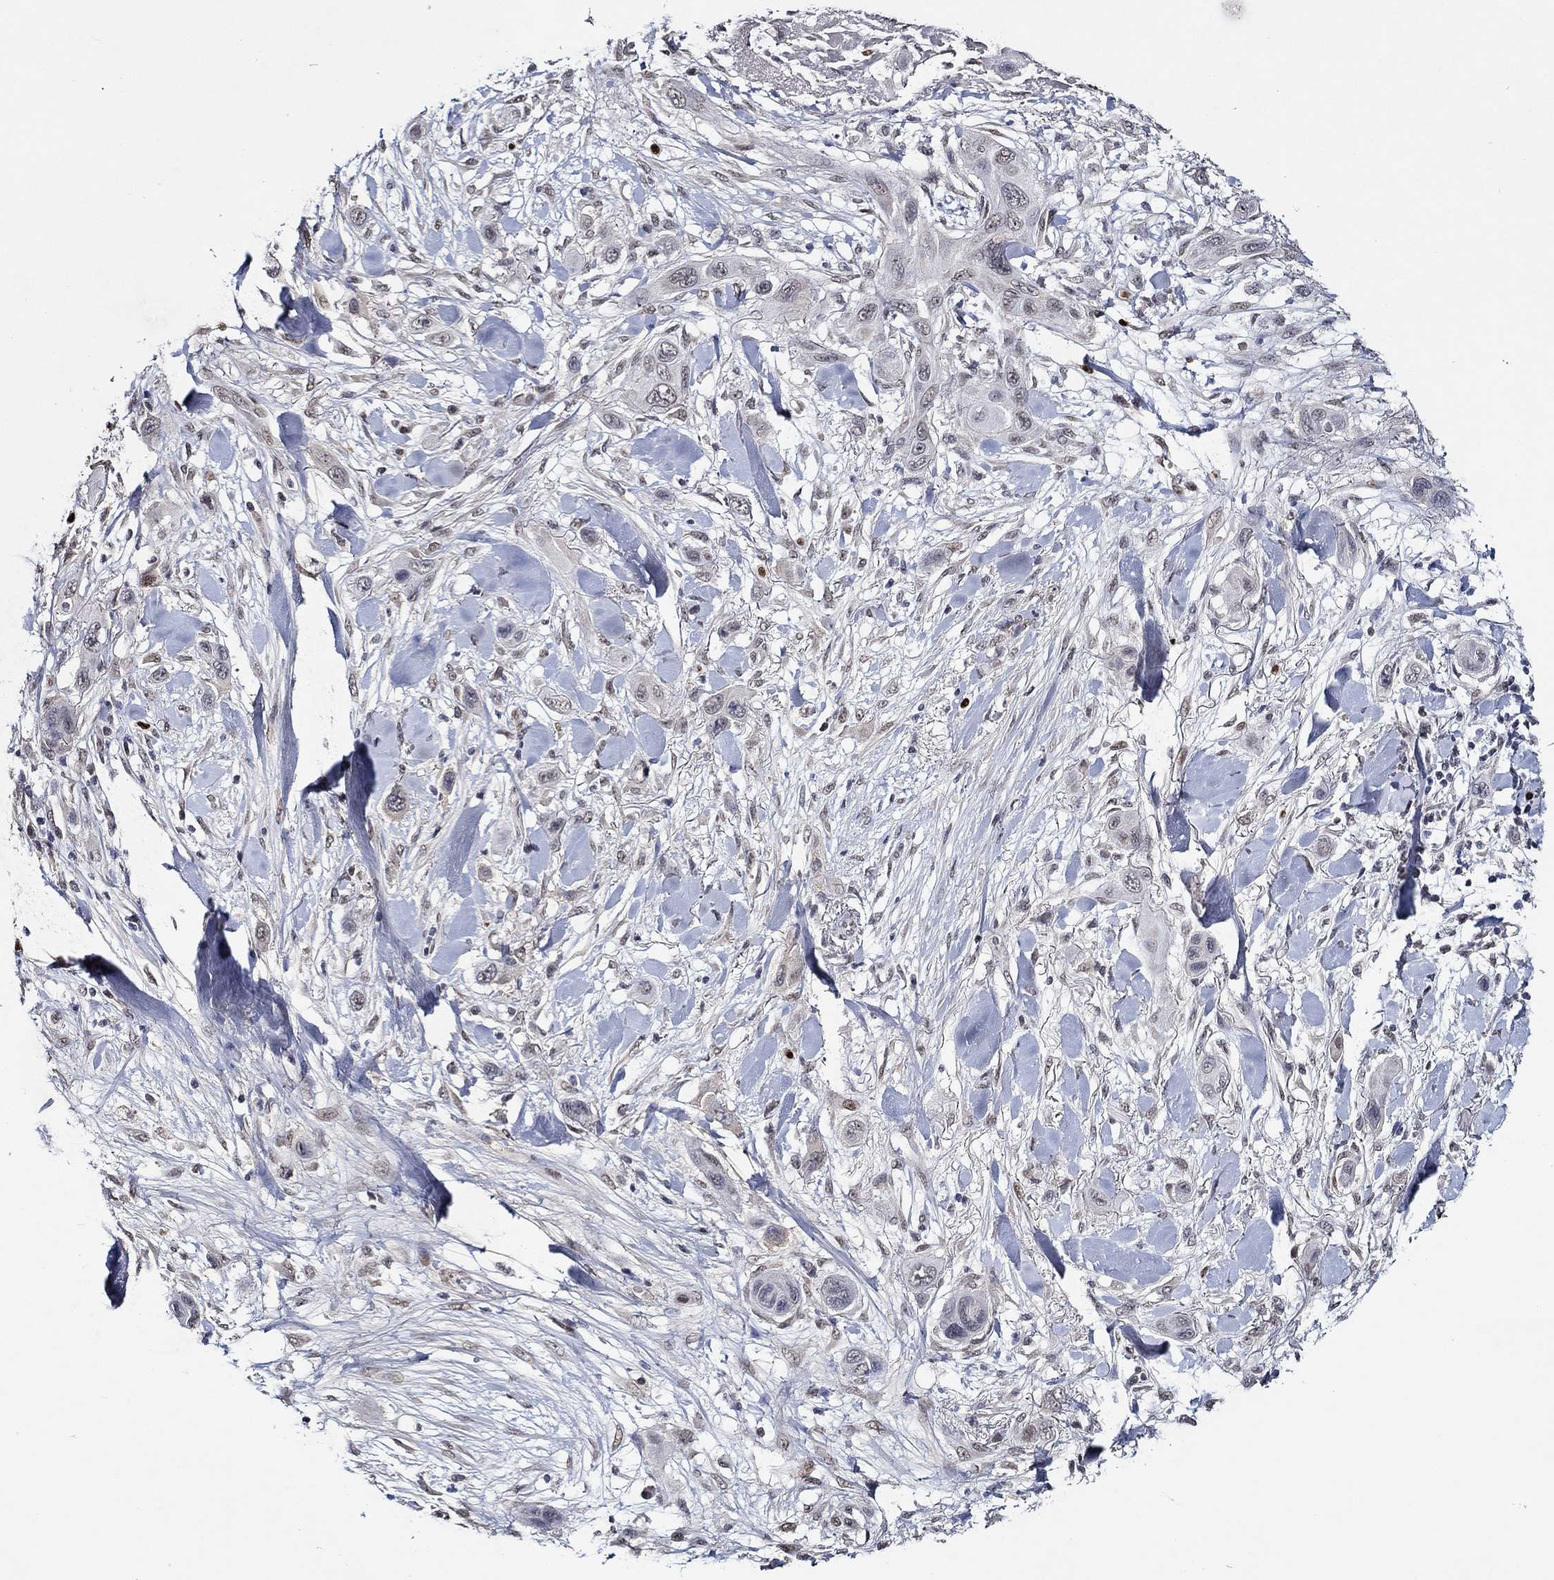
{"staining": {"intensity": "moderate", "quantity": "<25%", "location": "nuclear"}, "tissue": "skin cancer", "cell_type": "Tumor cells", "image_type": "cancer", "snomed": [{"axis": "morphology", "description": "Squamous cell carcinoma, NOS"}, {"axis": "topography", "description": "Skin"}], "caption": "A high-resolution photomicrograph shows IHC staining of squamous cell carcinoma (skin), which shows moderate nuclear positivity in approximately <25% of tumor cells. The staining was performed using DAB, with brown indicating positive protein expression. Nuclei are stained blue with hematoxylin.", "gene": "GATA2", "patient": {"sex": "male", "age": 79}}